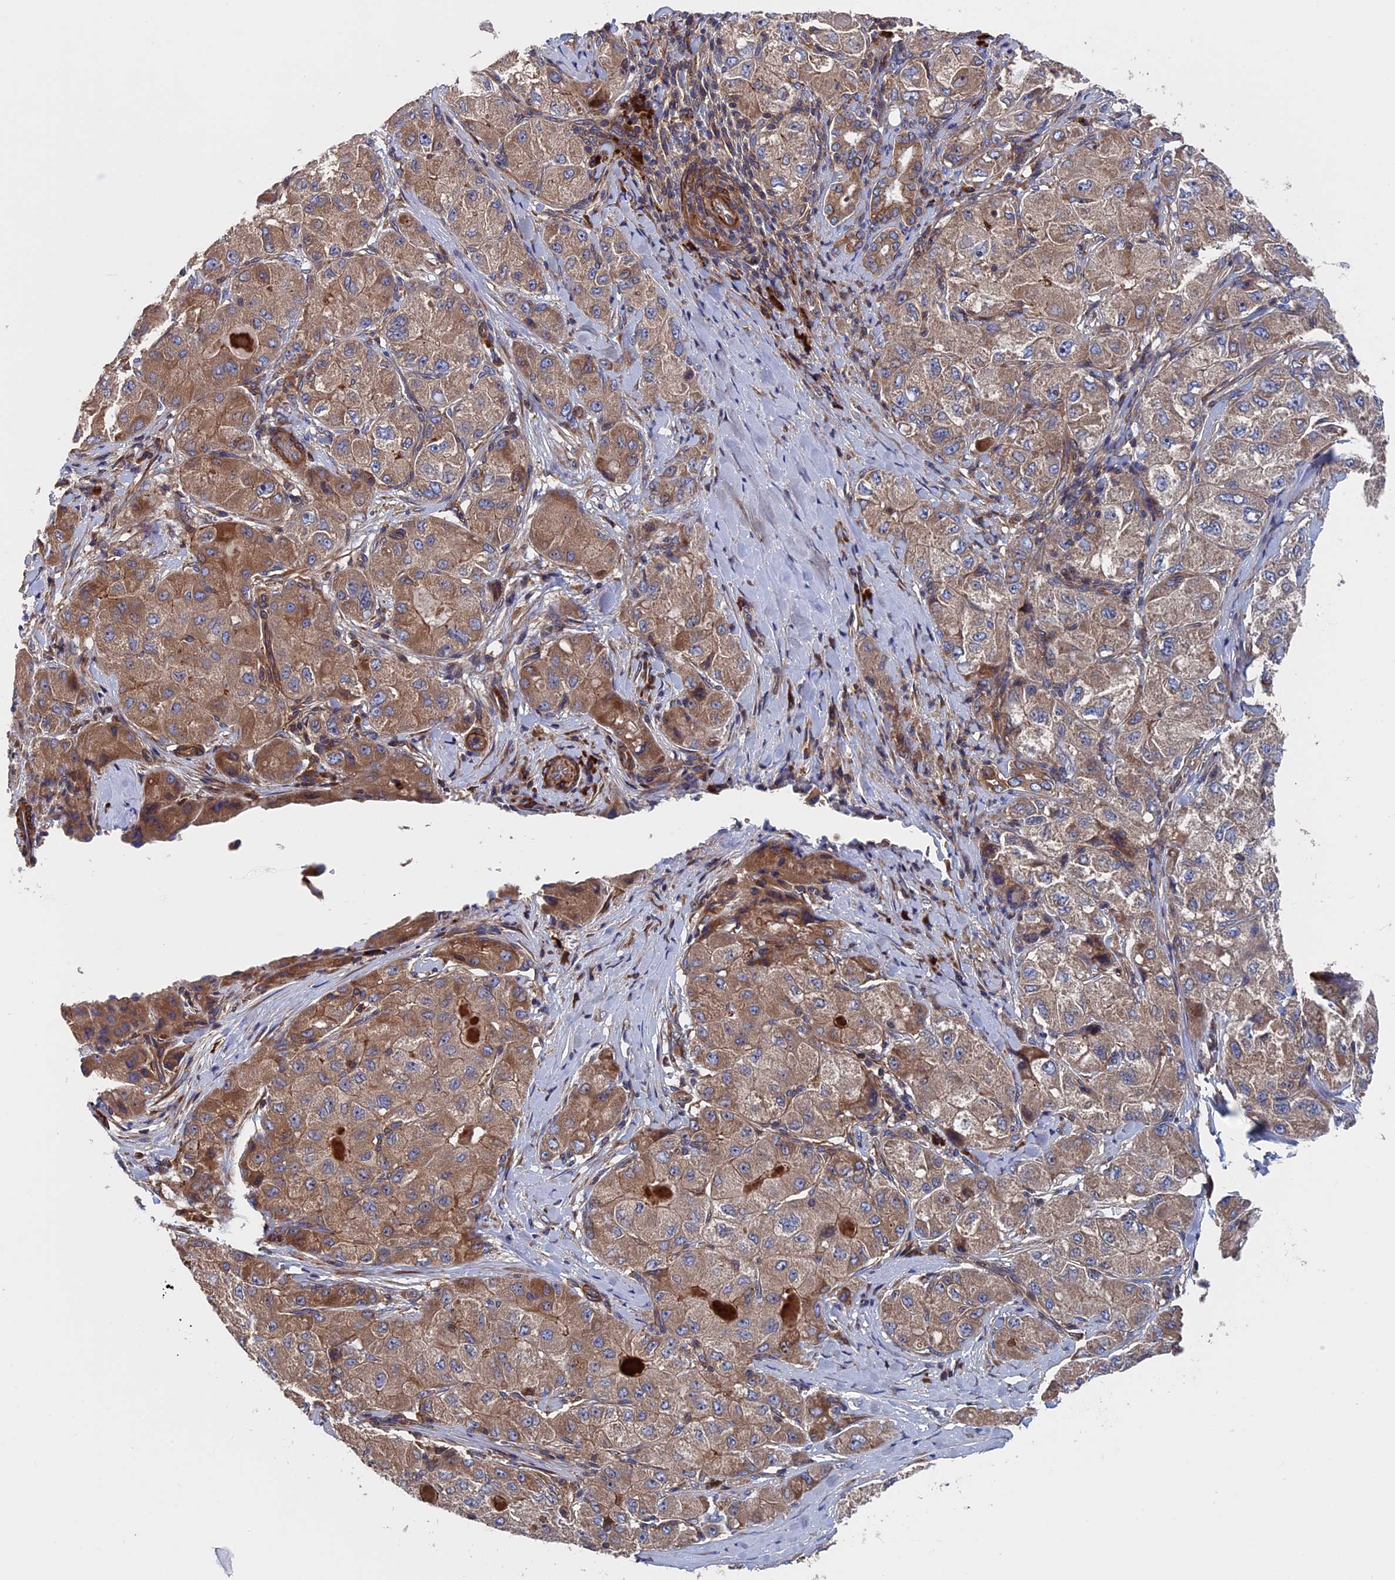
{"staining": {"intensity": "moderate", "quantity": ">75%", "location": "cytoplasmic/membranous"}, "tissue": "liver cancer", "cell_type": "Tumor cells", "image_type": "cancer", "snomed": [{"axis": "morphology", "description": "Carcinoma, Hepatocellular, NOS"}, {"axis": "topography", "description": "Liver"}], "caption": "Immunohistochemical staining of human liver cancer shows medium levels of moderate cytoplasmic/membranous protein positivity in approximately >75% of tumor cells.", "gene": "DNAJC3", "patient": {"sex": "male", "age": 80}}